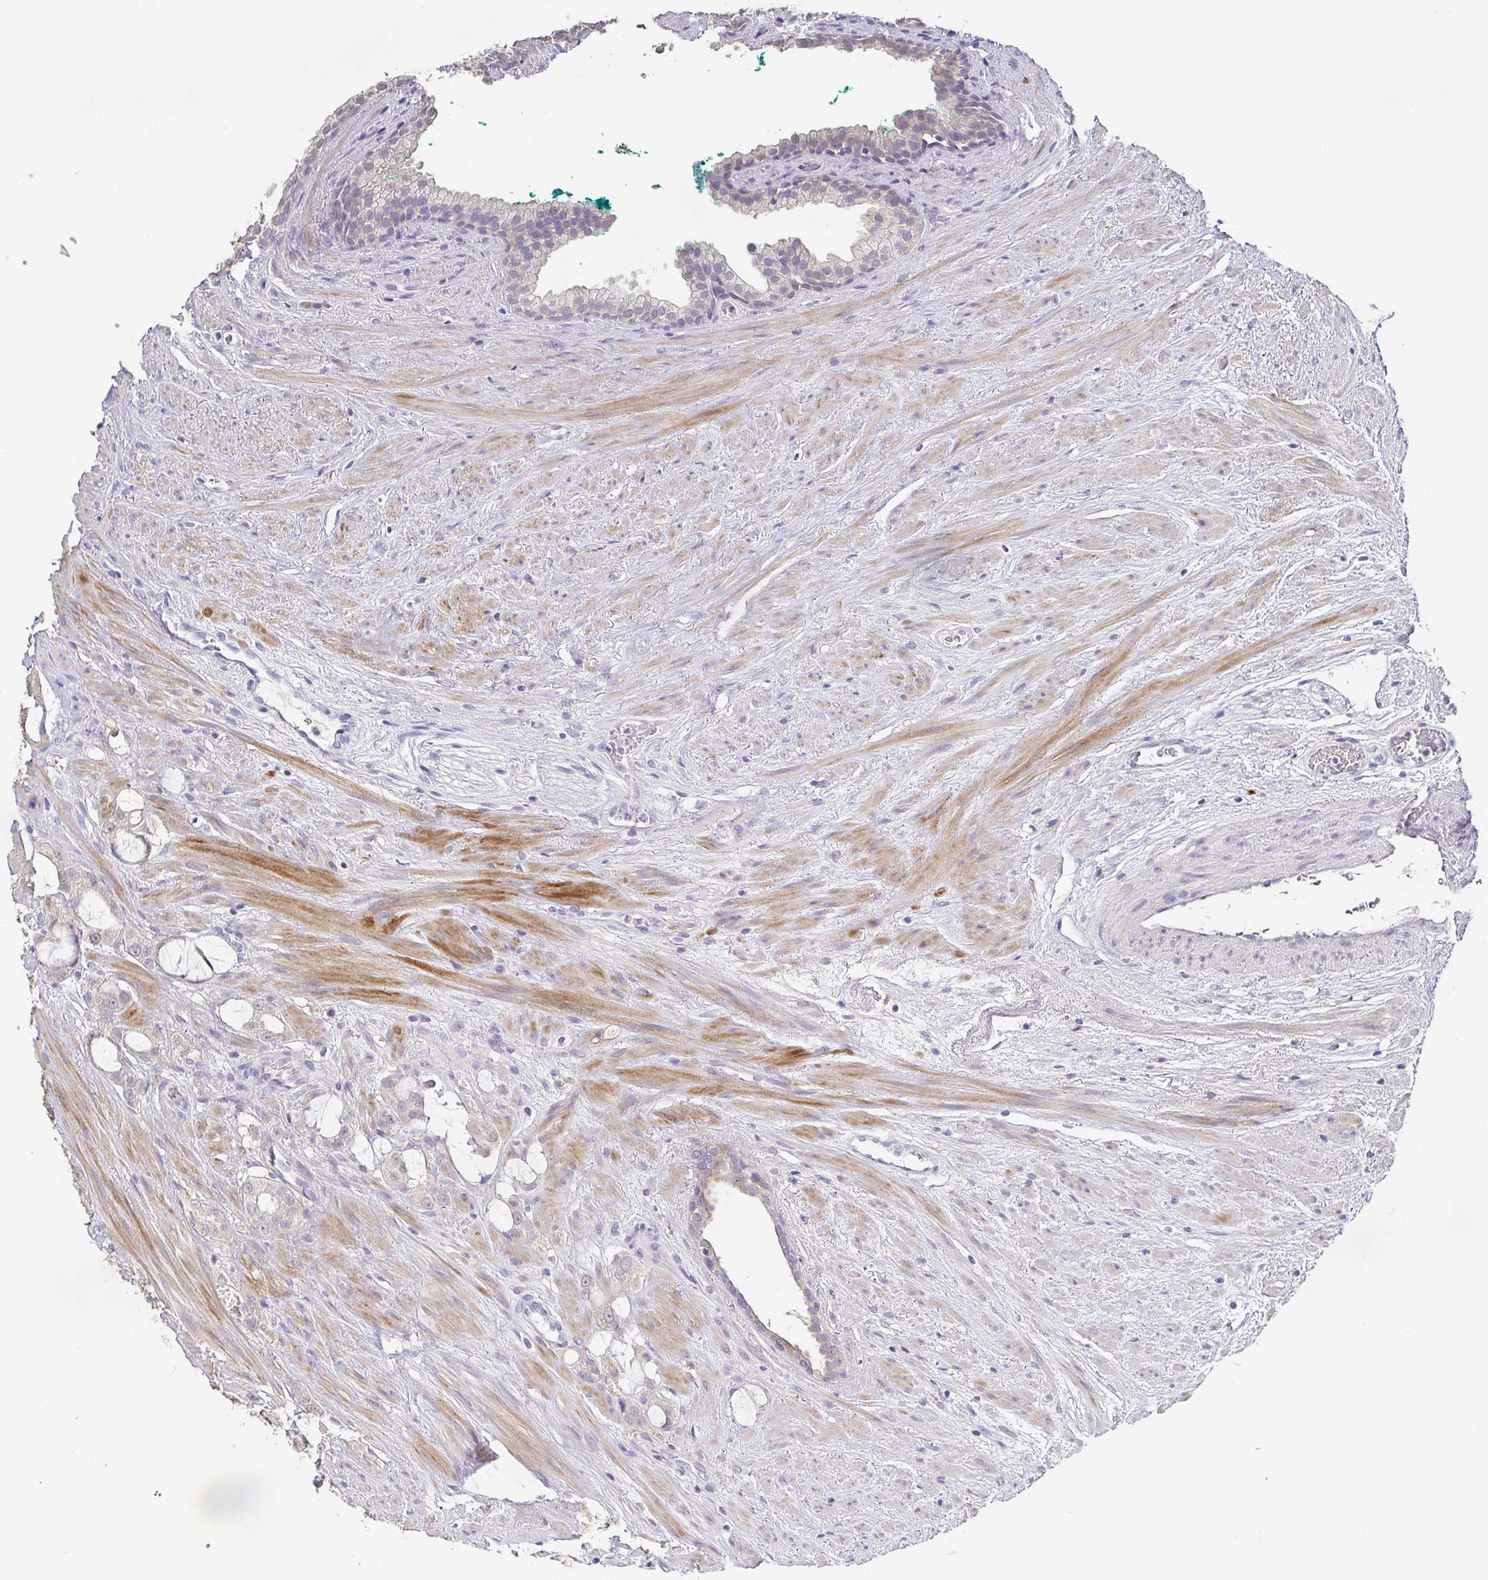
{"staining": {"intensity": "negative", "quantity": "none", "location": "none"}, "tissue": "prostate cancer", "cell_type": "Tumor cells", "image_type": "cancer", "snomed": [{"axis": "morphology", "description": "Adenocarcinoma, High grade"}, {"axis": "topography", "description": "Prostate"}], "caption": "High power microscopy histopathology image of an immunohistochemistry (IHC) micrograph of prostate high-grade adenocarcinoma, revealing no significant staining in tumor cells.", "gene": "RNASE7", "patient": {"sex": "male", "age": 65}}